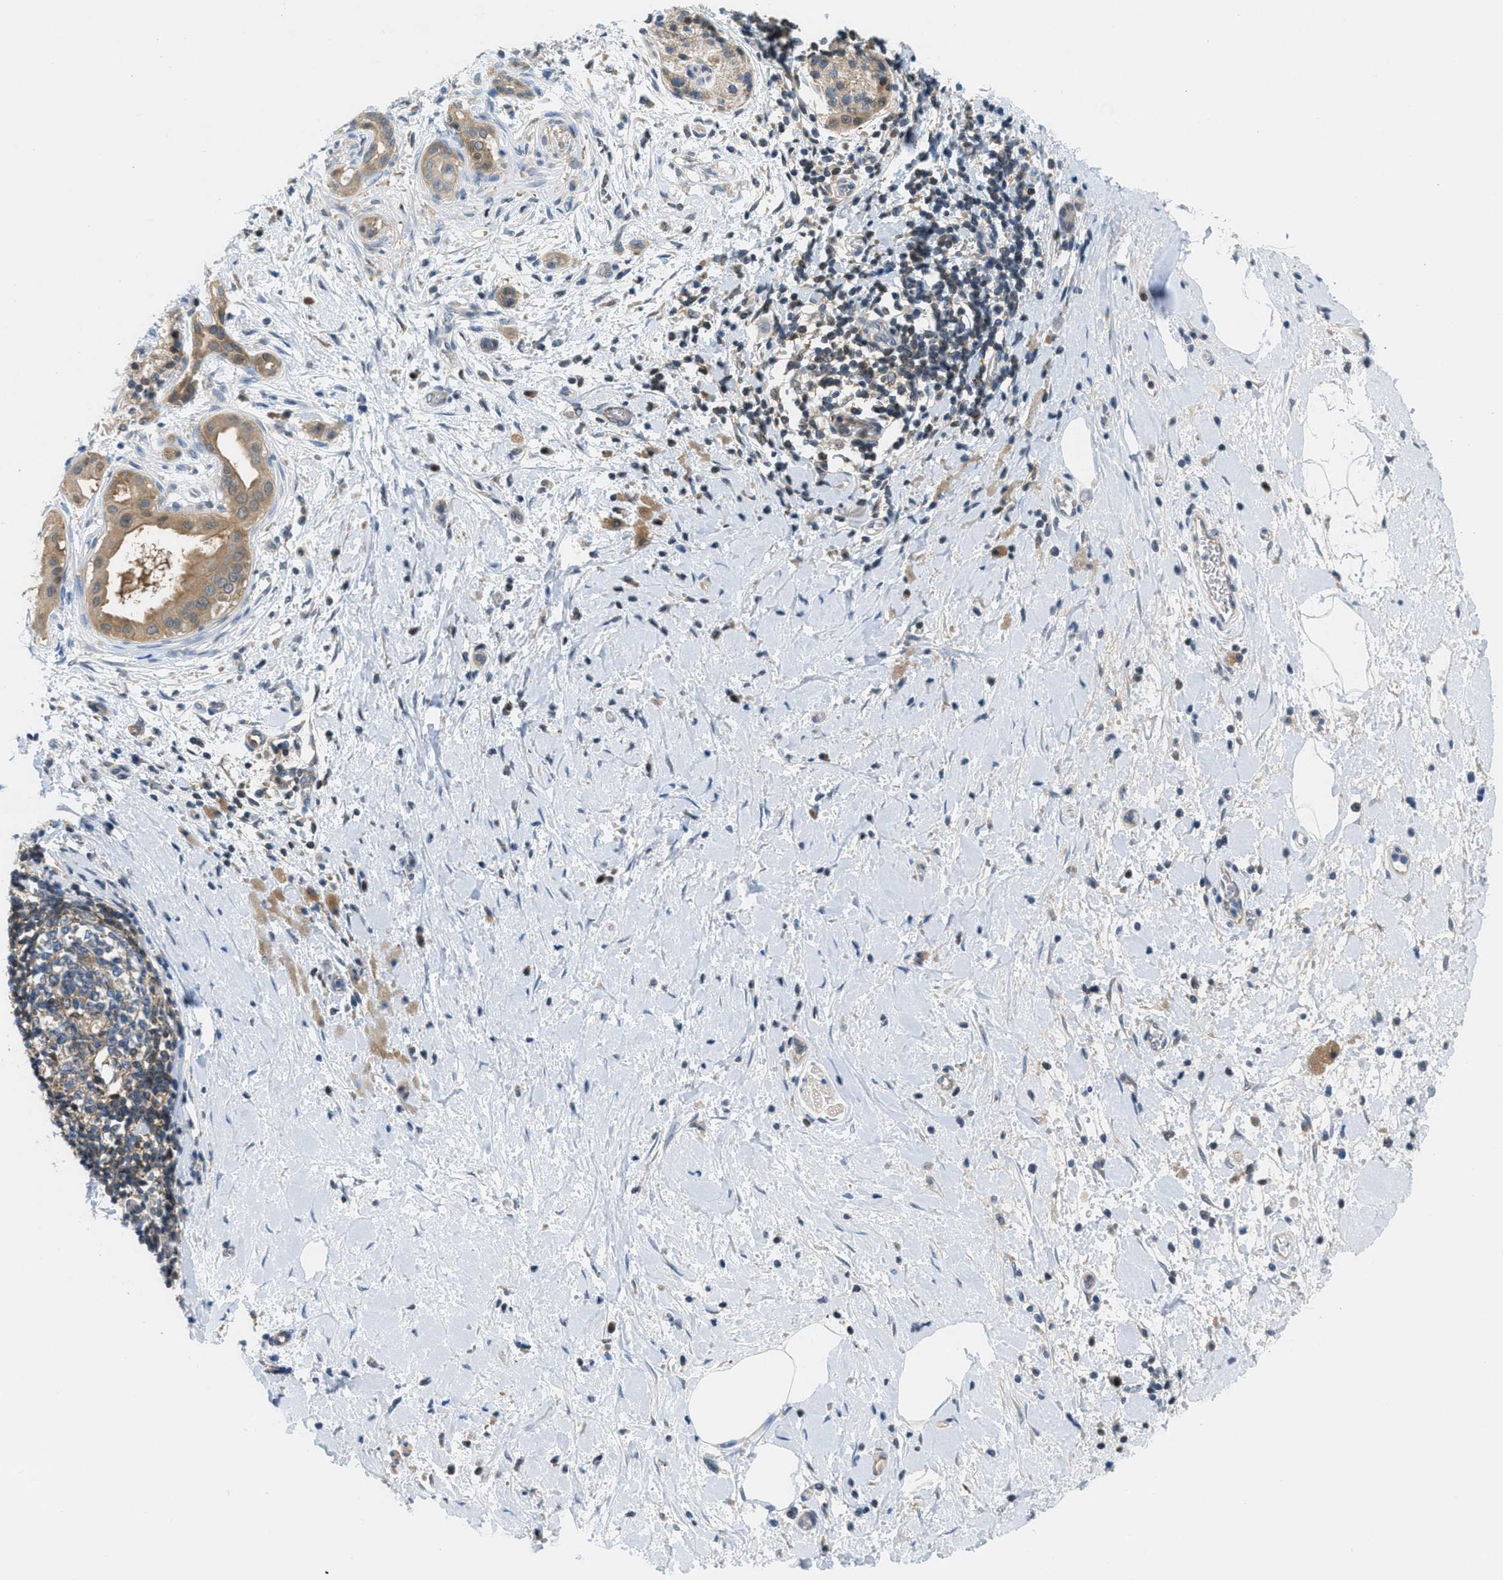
{"staining": {"intensity": "moderate", "quantity": ">75%", "location": "cytoplasmic/membranous"}, "tissue": "pancreatic cancer", "cell_type": "Tumor cells", "image_type": "cancer", "snomed": [{"axis": "morphology", "description": "Adenocarcinoma, NOS"}, {"axis": "topography", "description": "Pancreas"}], "caption": "Protein staining by immunohistochemistry (IHC) reveals moderate cytoplasmic/membranous expression in about >75% of tumor cells in adenocarcinoma (pancreatic). Nuclei are stained in blue.", "gene": "PIP5K1C", "patient": {"sex": "male", "age": 55}}